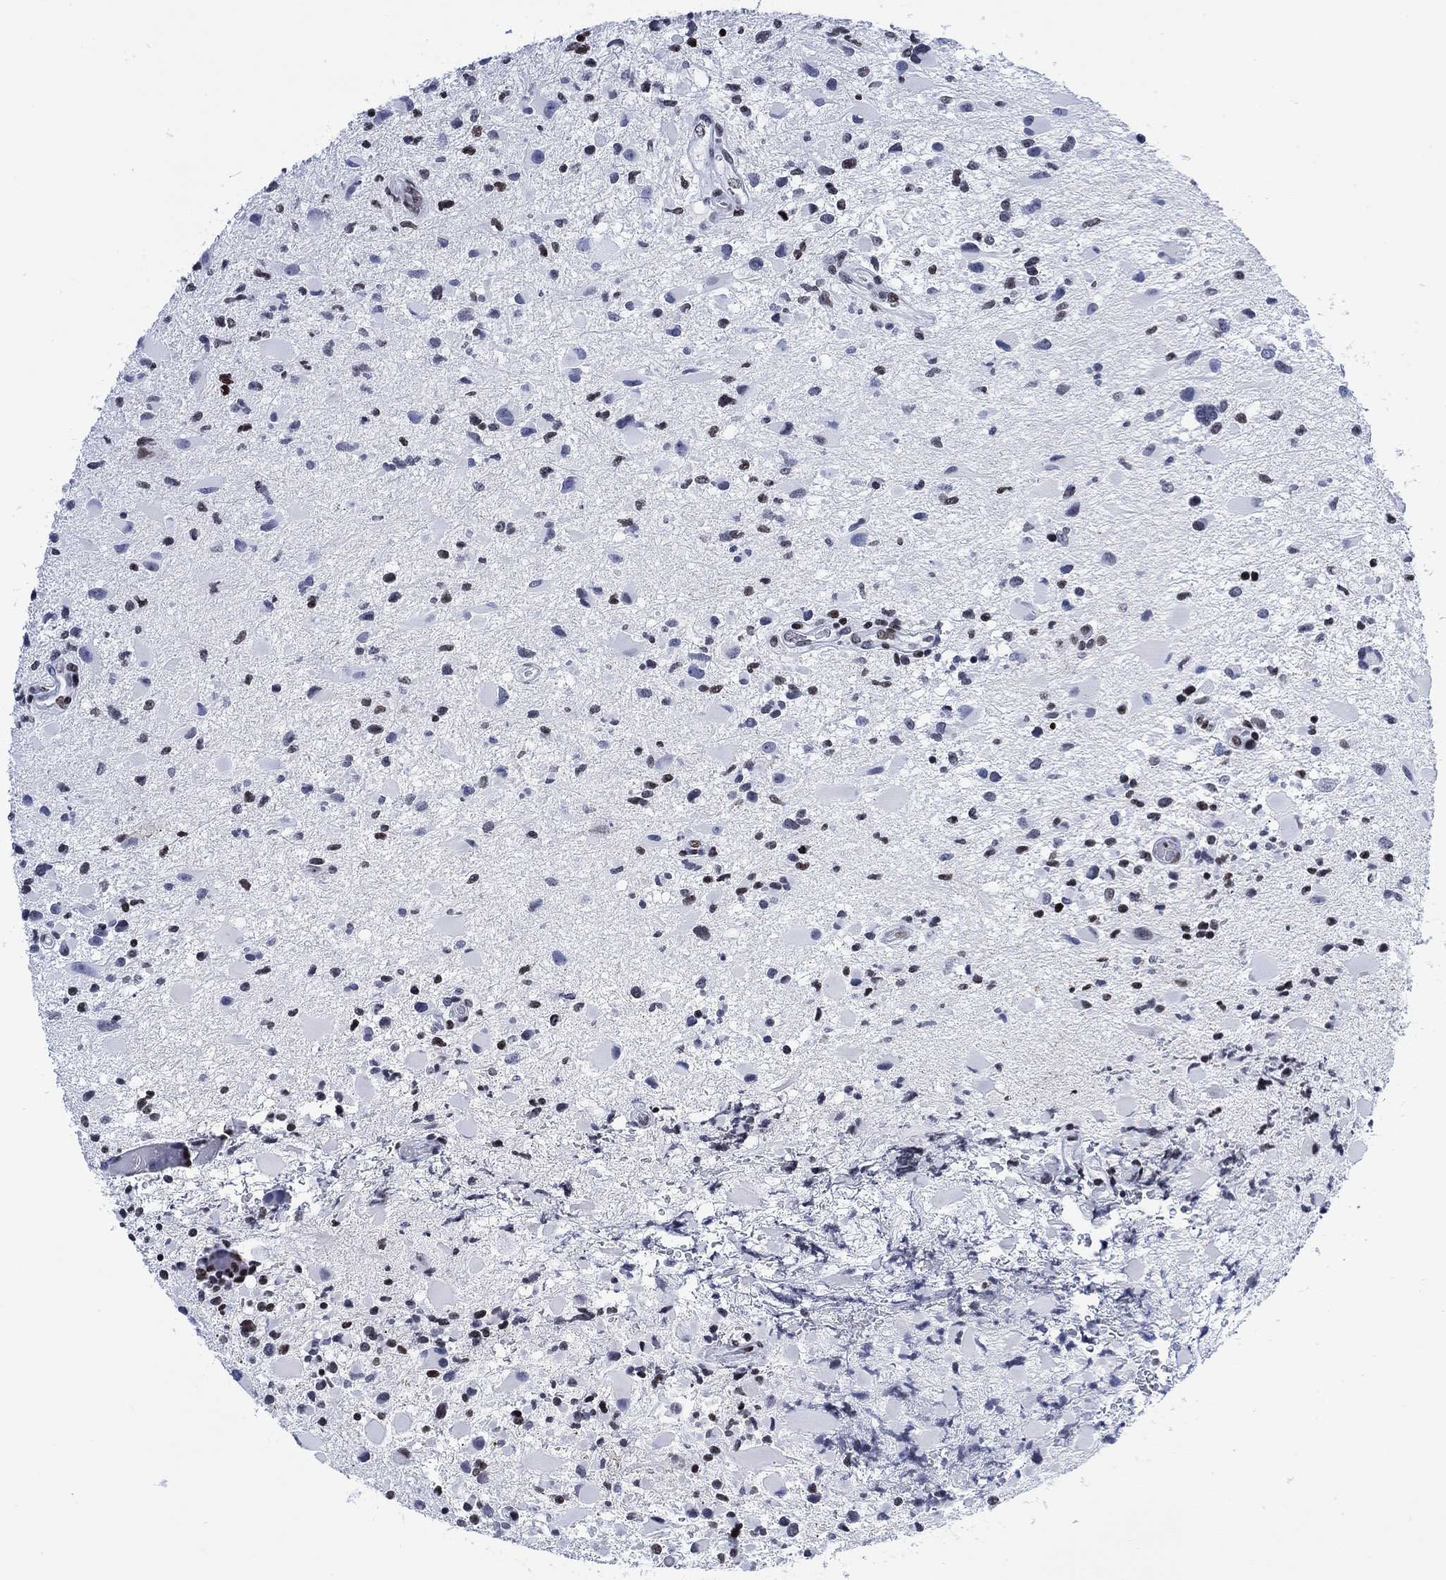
{"staining": {"intensity": "moderate", "quantity": "<25%", "location": "nuclear"}, "tissue": "glioma", "cell_type": "Tumor cells", "image_type": "cancer", "snomed": [{"axis": "morphology", "description": "Glioma, malignant, Low grade"}, {"axis": "topography", "description": "Brain"}], "caption": "Human glioma stained with a brown dye exhibits moderate nuclear positive expression in about <25% of tumor cells.", "gene": "H1-10", "patient": {"sex": "female", "age": 32}}